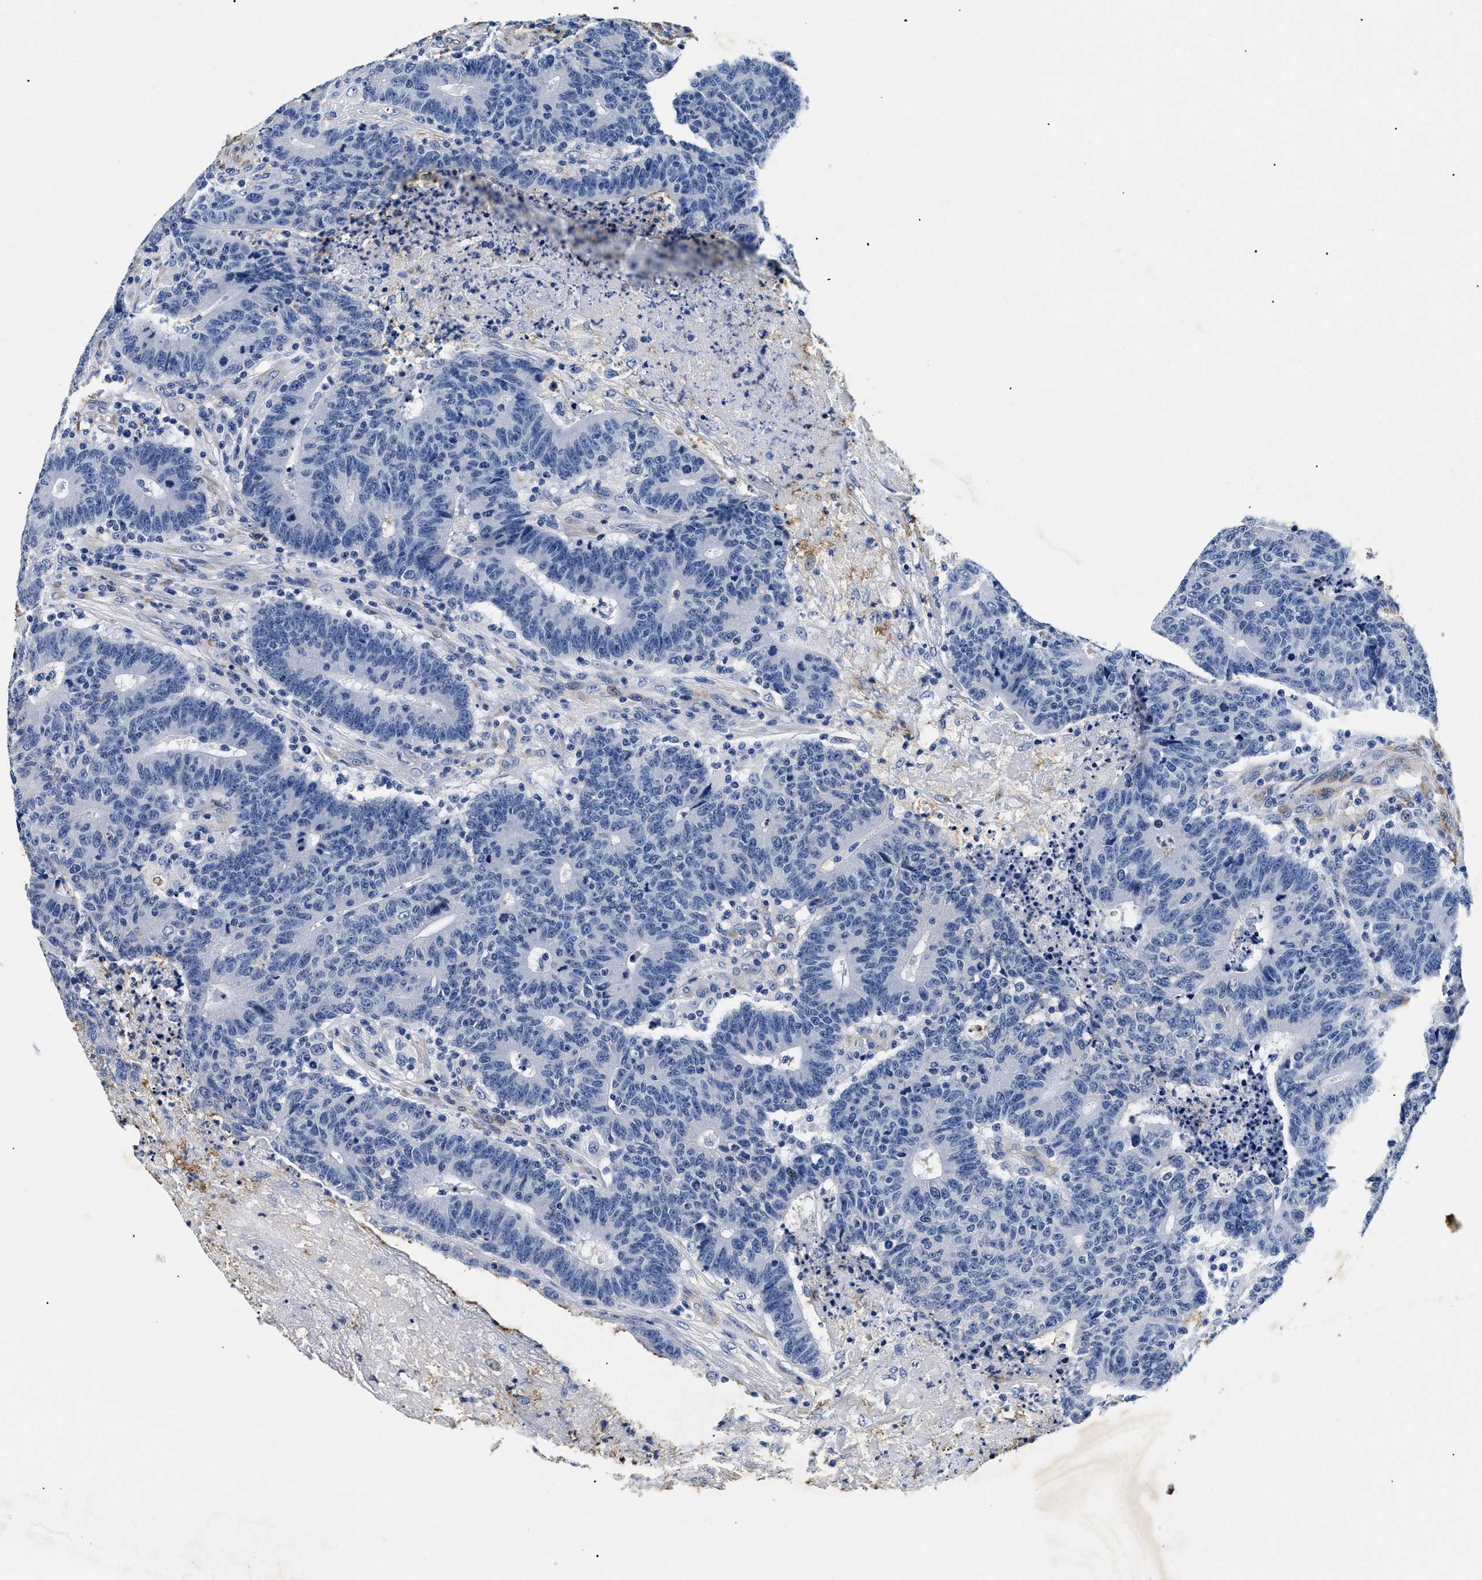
{"staining": {"intensity": "negative", "quantity": "none", "location": "none"}, "tissue": "colorectal cancer", "cell_type": "Tumor cells", "image_type": "cancer", "snomed": [{"axis": "morphology", "description": "Normal tissue, NOS"}, {"axis": "morphology", "description": "Adenocarcinoma, NOS"}, {"axis": "topography", "description": "Colon"}], "caption": "This is an IHC image of human adenocarcinoma (colorectal). There is no staining in tumor cells.", "gene": "LAMA3", "patient": {"sex": "female", "age": 75}}